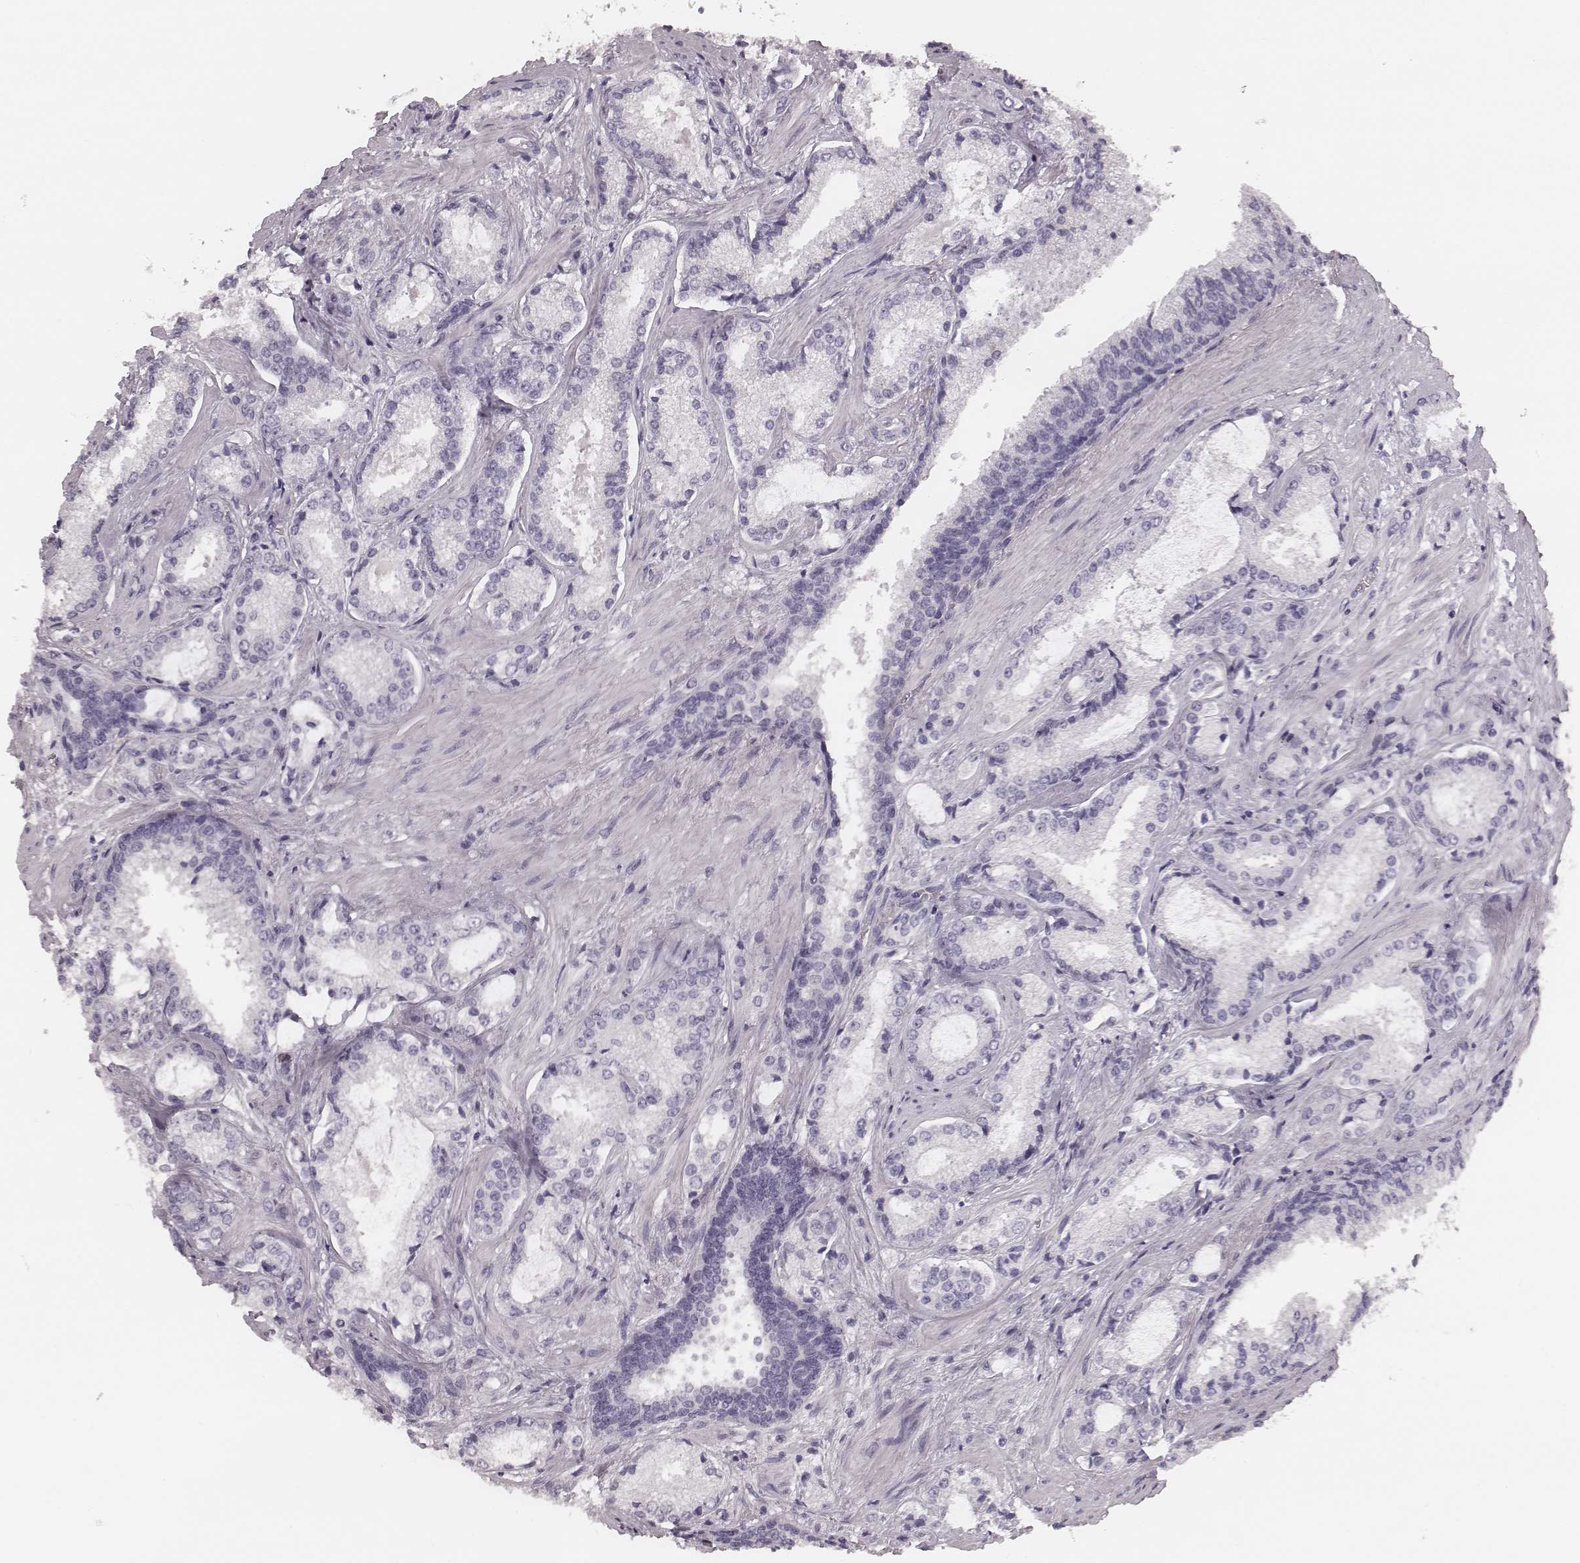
{"staining": {"intensity": "negative", "quantity": "none", "location": "none"}, "tissue": "prostate cancer", "cell_type": "Tumor cells", "image_type": "cancer", "snomed": [{"axis": "morphology", "description": "Adenocarcinoma, Low grade"}, {"axis": "topography", "description": "Prostate"}], "caption": "Immunohistochemistry of prostate adenocarcinoma (low-grade) shows no positivity in tumor cells.", "gene": "SPA17", "patient": {"sex": "male", "age": 56}}